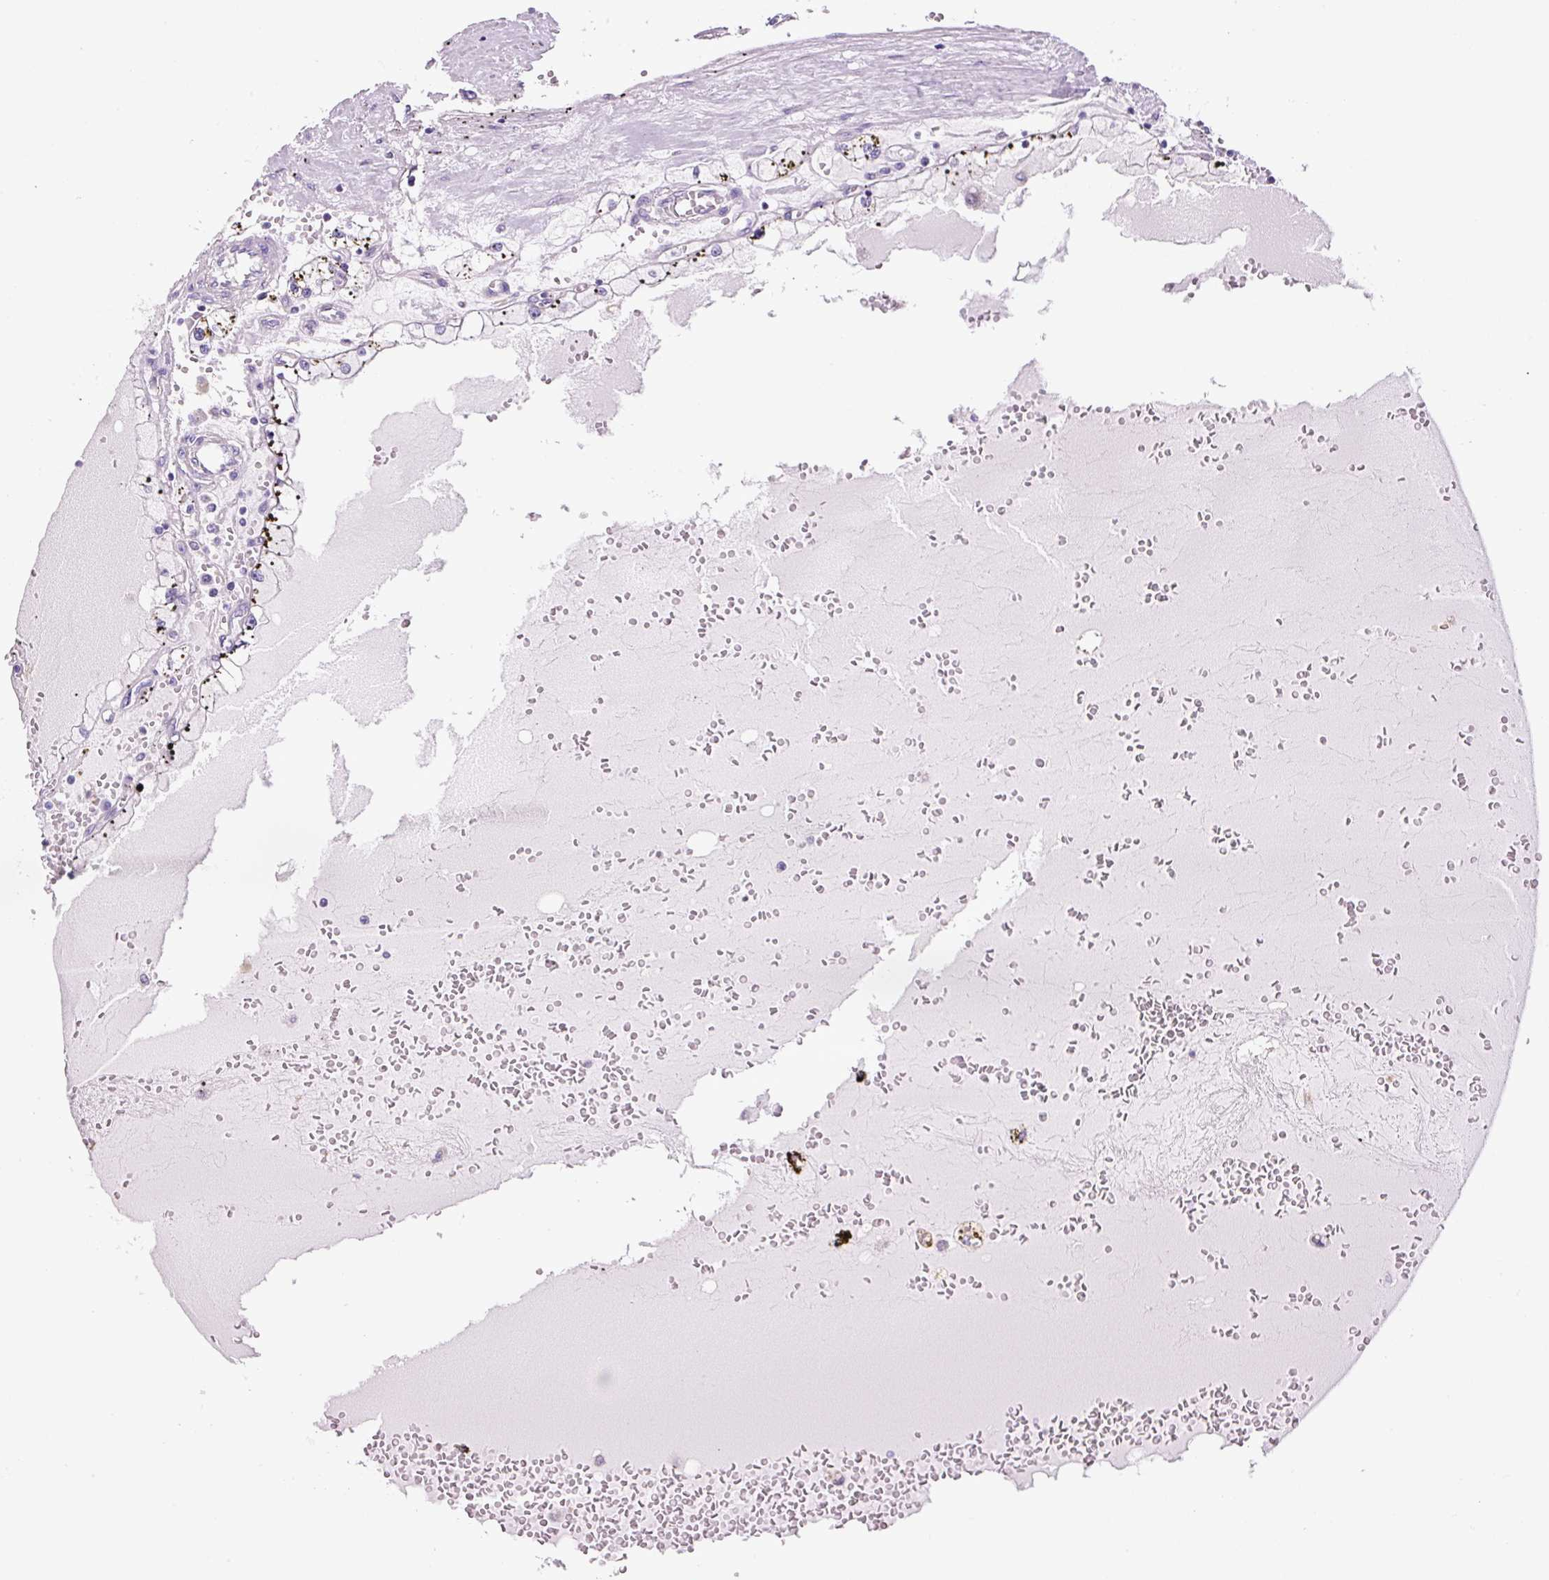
{"staining": {"intensity": "negative", "quantity": "none", "location": "none"}, "tissue": "renal cancer", "cell_type": "Tumor cells", "image_type": "cancer", "snomed": [{"axis": "morphology", "description": "Adenocarcinoma, NOS"}, {"axis": "topography", "description": "Kidney"}], "caption": "Immunohistochemistry photomicrograph of neoplastic tissue: renal cancer stained with DAB exhibits no significant protein staining in tumor cells.", "gene": "GORASP1", "patient": {"sex": "male", "age": 56}}